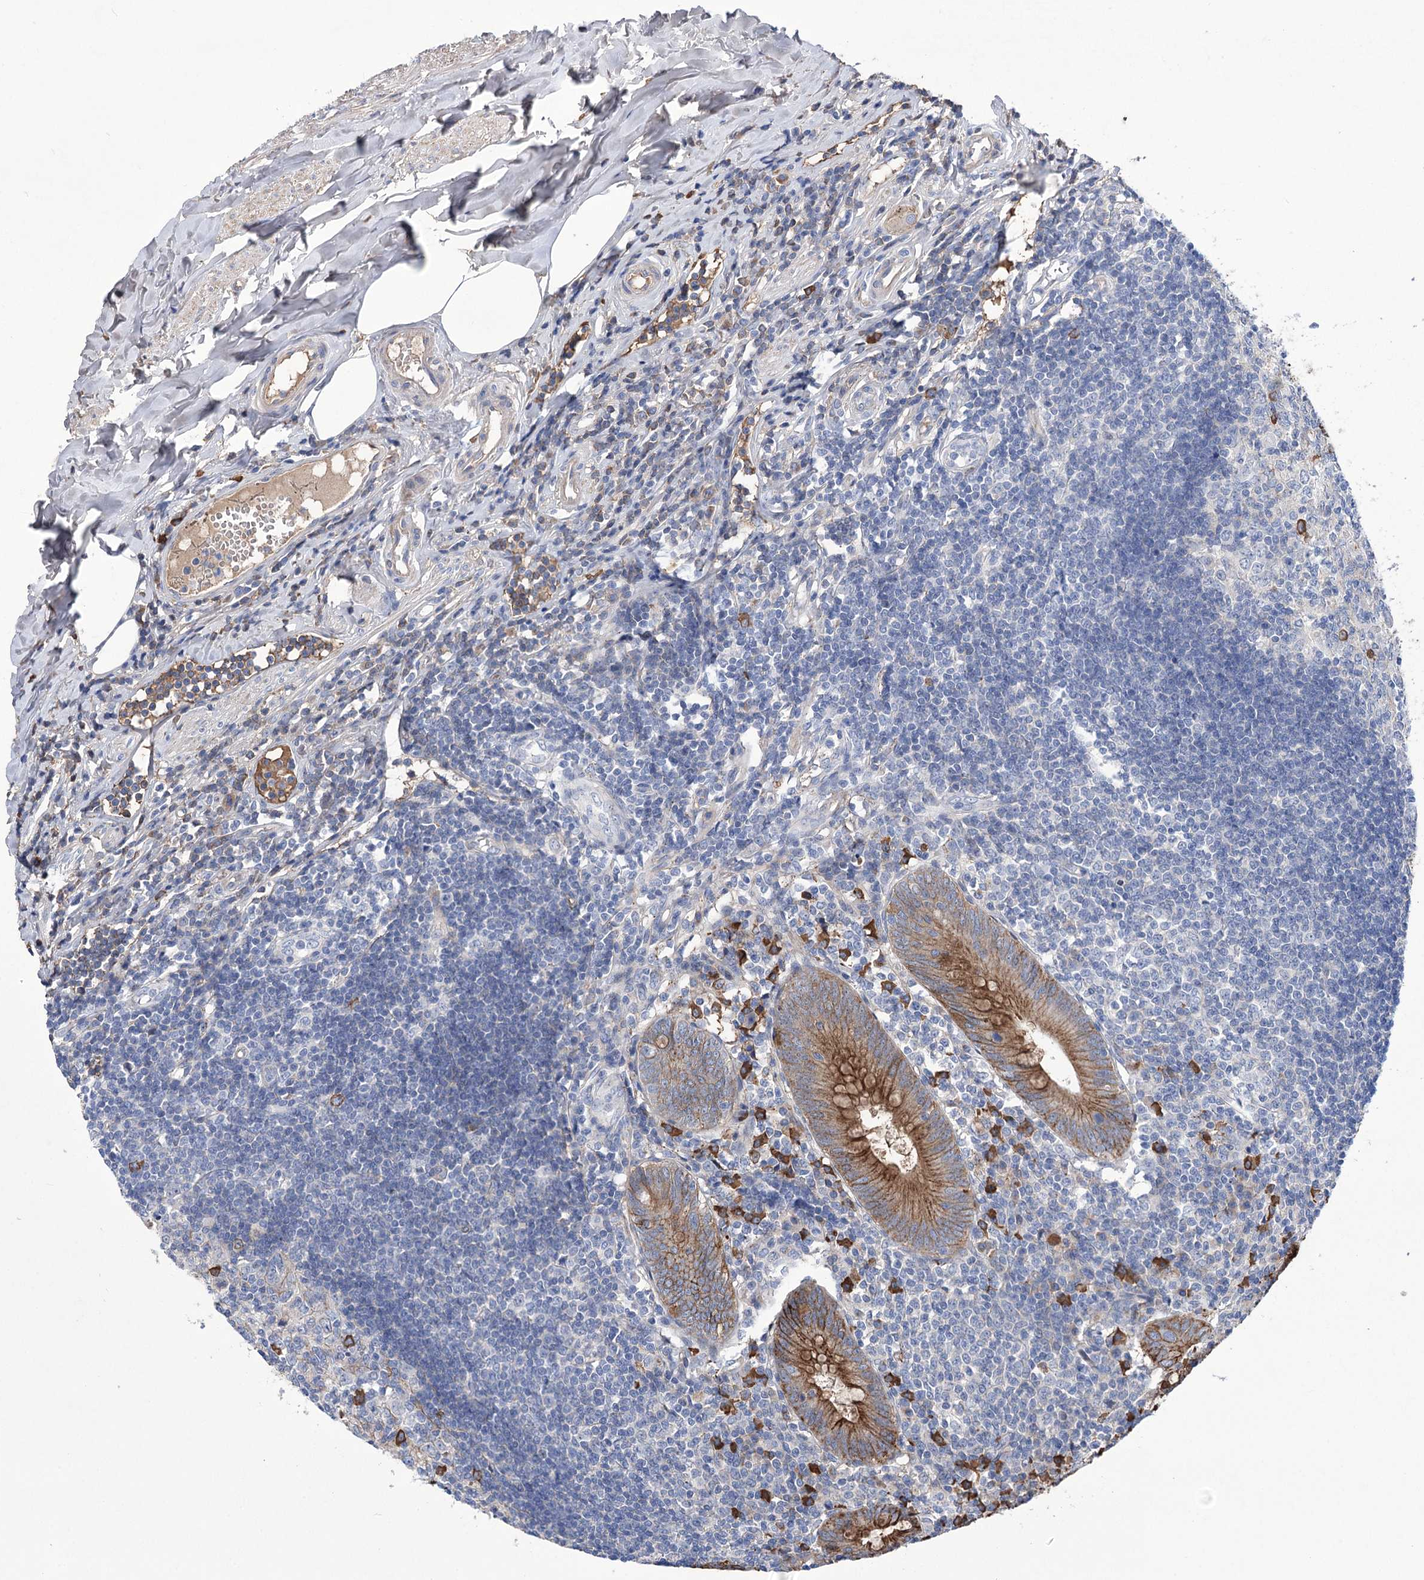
{"staining": {"intensity": "strong", "quantity": "25%-75%", "location": "cytoplasmic/membranous"}, "tissue": "appendix", "cell_type": "Glandular cells", "image_type": "normal", "snomed": [{"axis": "morphology", "description": "Normal tissue, NOS"}, {"axis": "topography", "description": "Appendix"}], "caption": "A photomicrograph of human appendix stained for a protein exhibits strong cytoplasmic/membranous brown staining in glandular cells. The staining was performed using DAB (3,3'-diaminobenzidine) to visualize the protein expression in brown, while the nuclei were stained in blue with hematoxylin (Magnification: 20x).", "gene": "CEP164", "patient": {"sex": "female", "age": 54}}